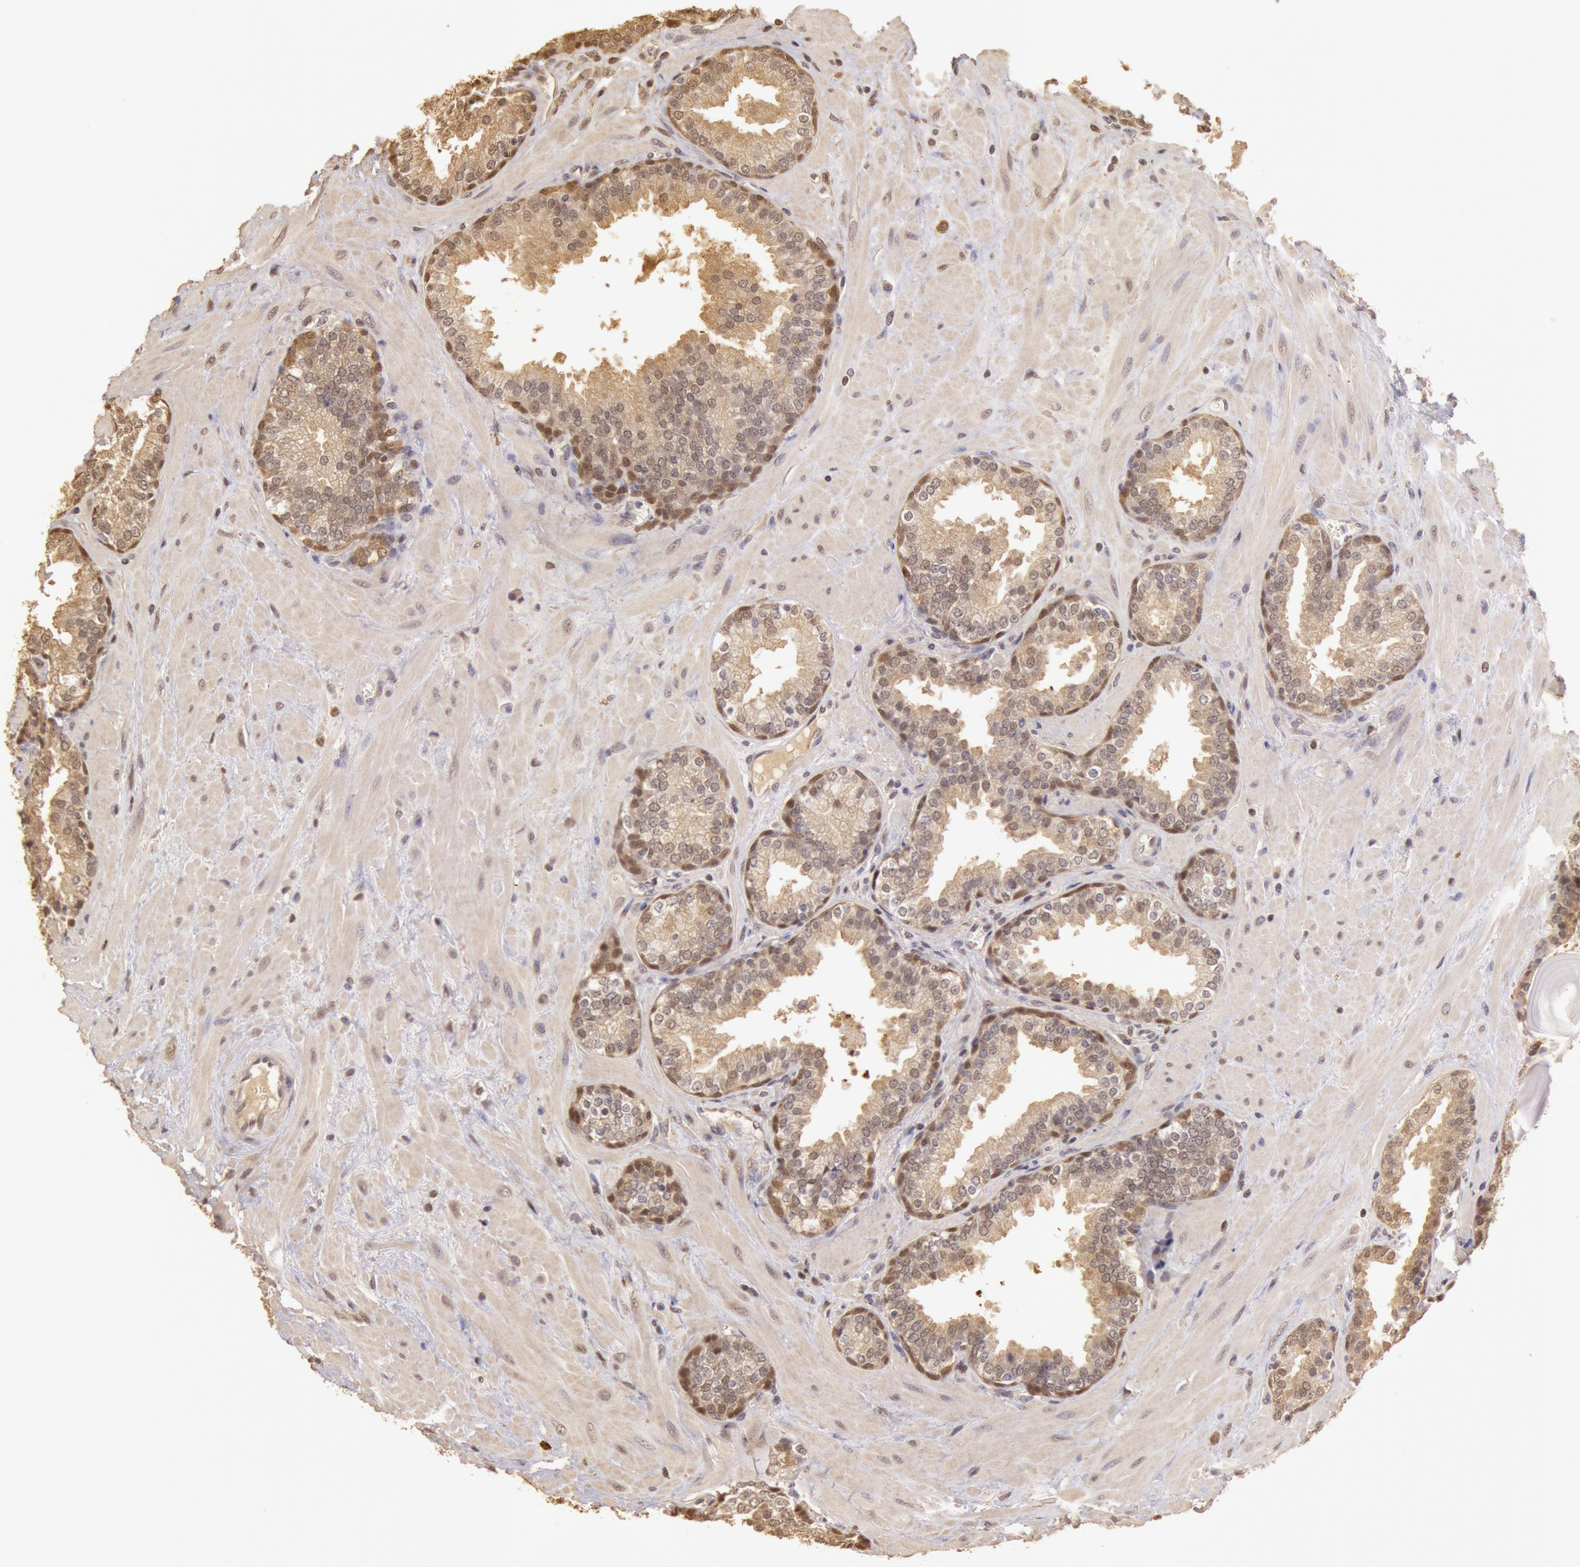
{"staining": {"intensity": "weak", "quantity": "25%-75%", "location": "cytoplasmic/membranous,nuclear"}, "tissue": "prostate", "cell_type": "Glandular cells", "image_type": "normal", "snomed": [{"axis": "morphology", "description": "Normal tissue, NOS"}, {"axis": "topography", "description": "Prostate"}], "caption": "DAB (3,3'-diaminobenzidine) immunohistochemical staining of benign prostate shows weak cytoplasmic/membranous,nuclear protein expression in approximately 25%-75% of glandular cells.", "gene": "SOD1", "patient": {"sex": "male", "age": 51}}